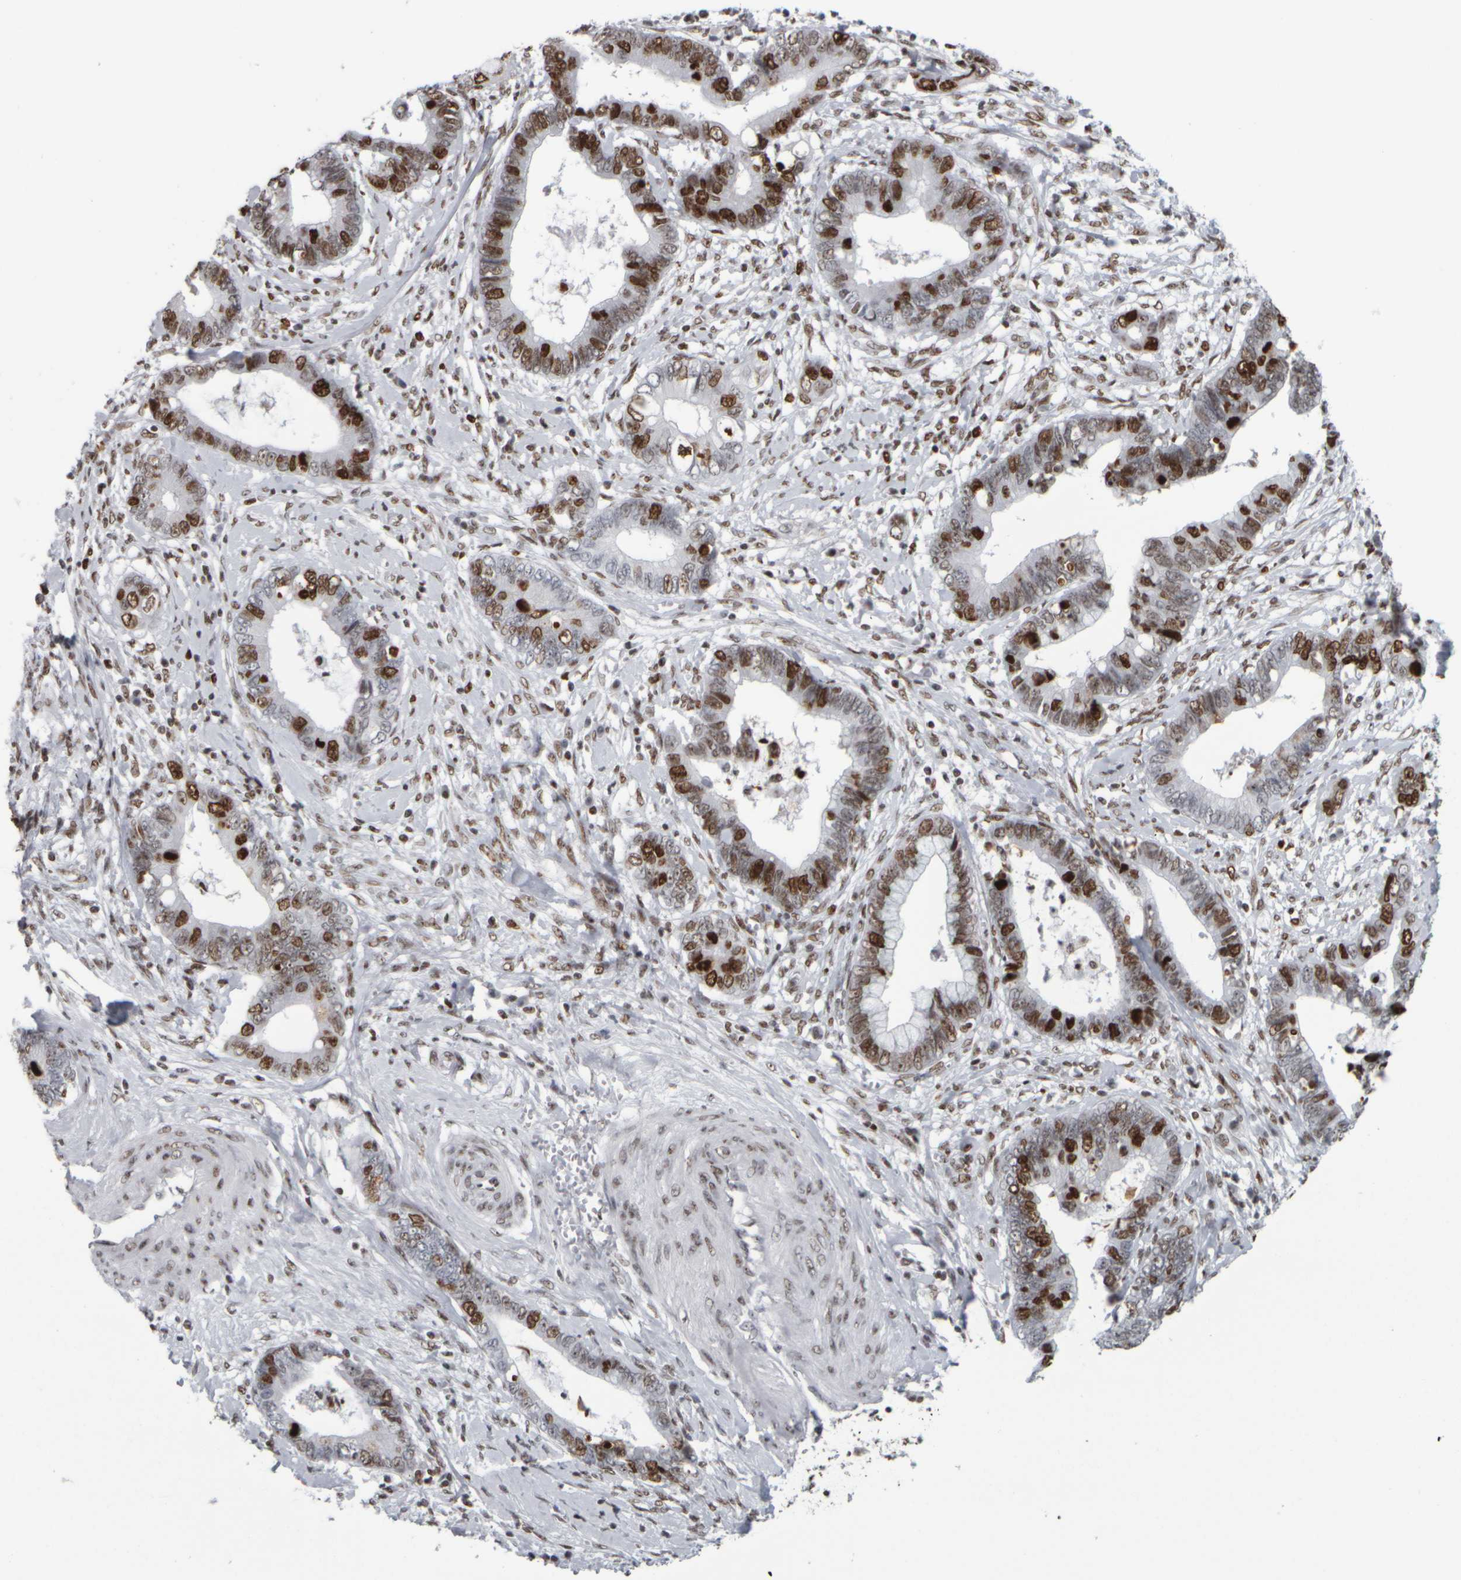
{"staining": {"intensity": "strong", "quantity": "25%-75%", "location": "nuclear"}, "tissue": "cervical cancer", "cell_type": "Tumor cells", "image_type": "cancer", "snomed": [{"axis": "morphology", "description": "Adenocarcinoma, NOS"}, {"axis": "topography", "description": "Cervix"}], "caption": "Cervical cancer was stained to show a protein in brown. There is high levels of strong nuclear staining in approximately 25%-75% of tumor cells.", "gene": "TOP2B", "patient": {"sex": "female", "age": 44}}